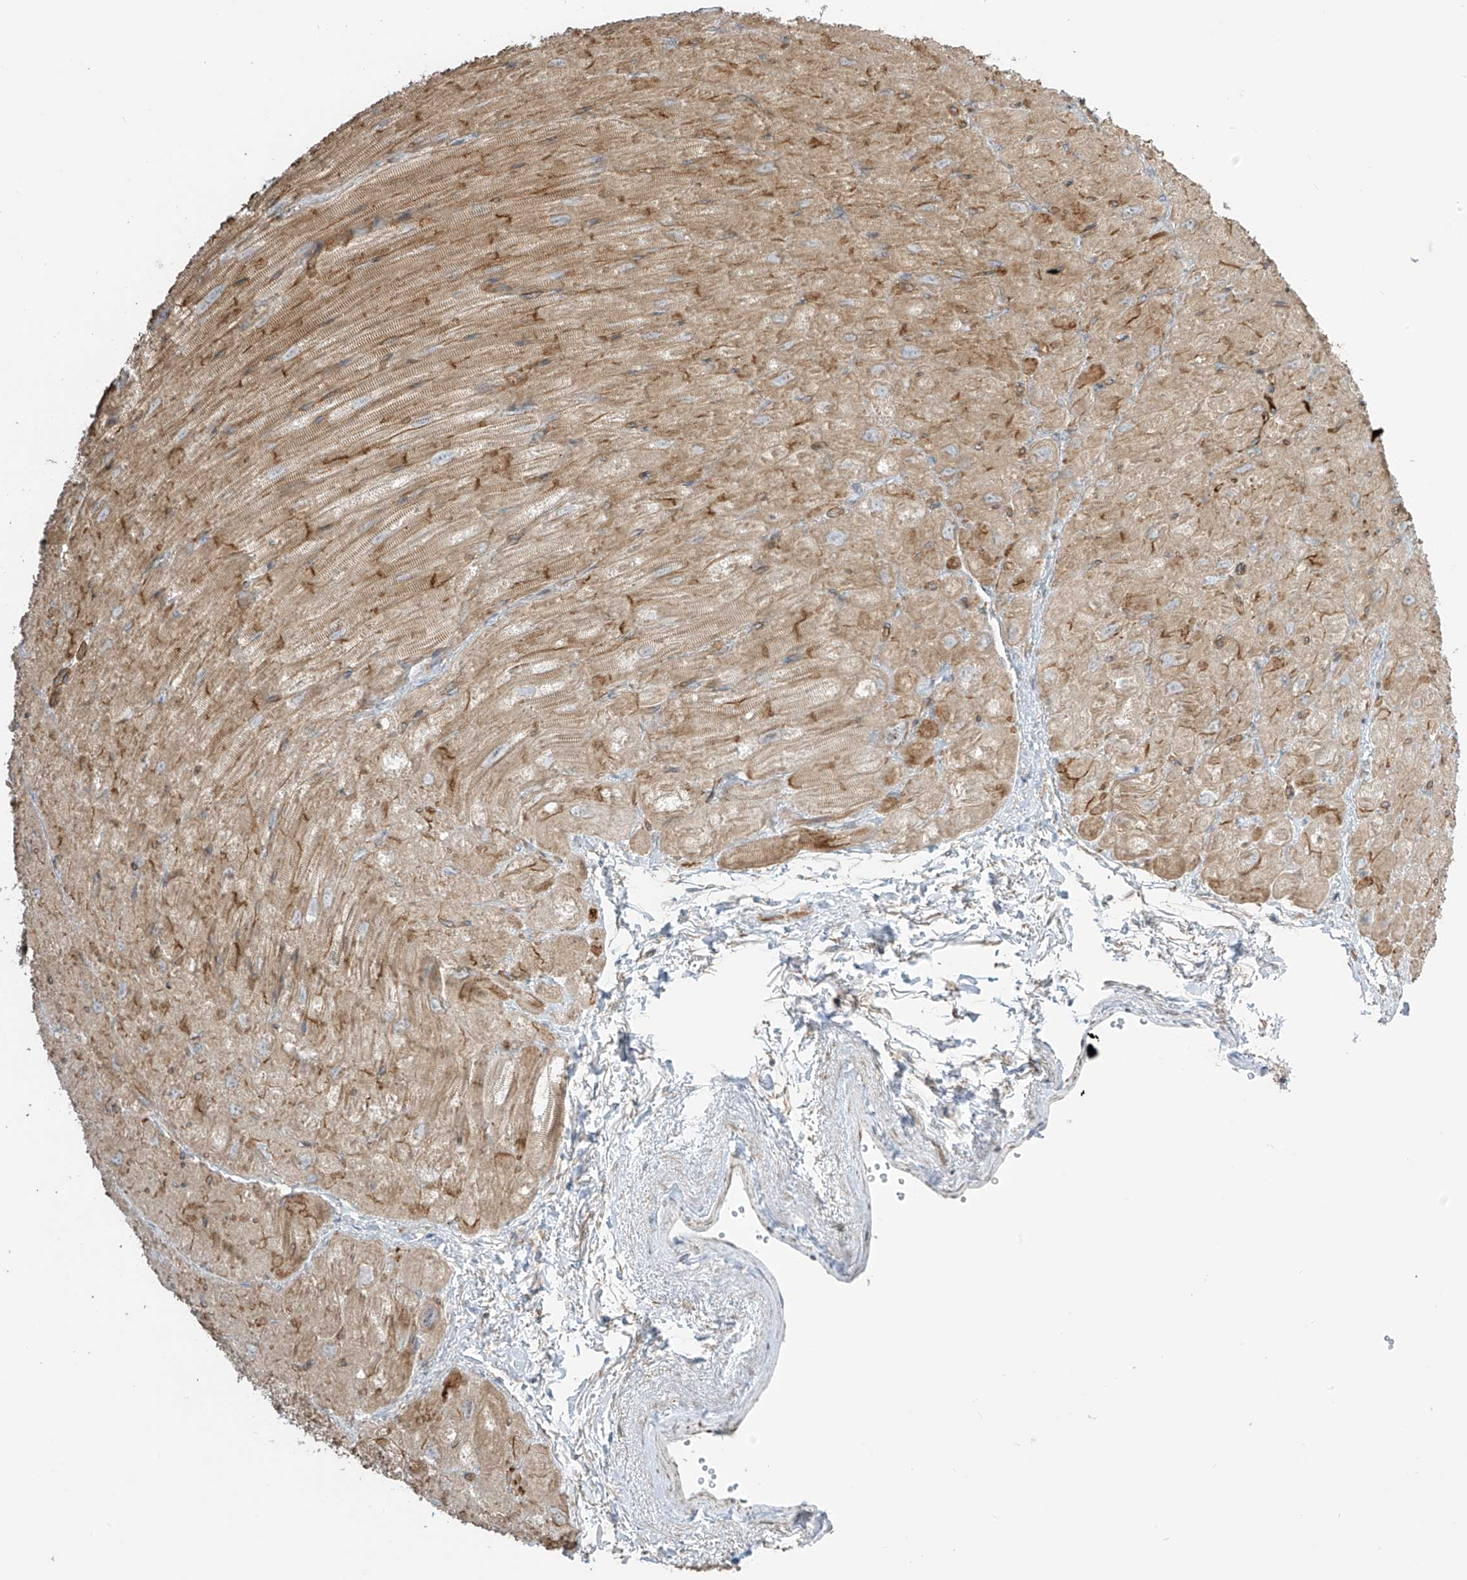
{"staining": {"intensity": "moderate", "quantity": ">75%", "location": "cytoplasmic/membranous"}, "tissue": "heart muscle", "cell_type": "Cardiomyocytes", "image_type": "normal", "snomed": [{"axis": "morphology", "description": "Normal tissue, NOS"}, {"axis": "topography", "description": "Heart"}], "caption": "High-magnification brightfield microscopy of normal heart muscle stained with DAB (3,3'-diaminobenzidine) (brown) and counterstained with hematoxylin (blue). cardiomyocytes exhibit moderate cytoplasmic/membranous expression is seen in approximately>75% of cells. The staining is performed using DAB brown chromogen to label protein expression. The nuclei are counter-stained blue using hematoxylin.", "gene": "ENTR1", "patient": {"sex": "male", "age": 50}}